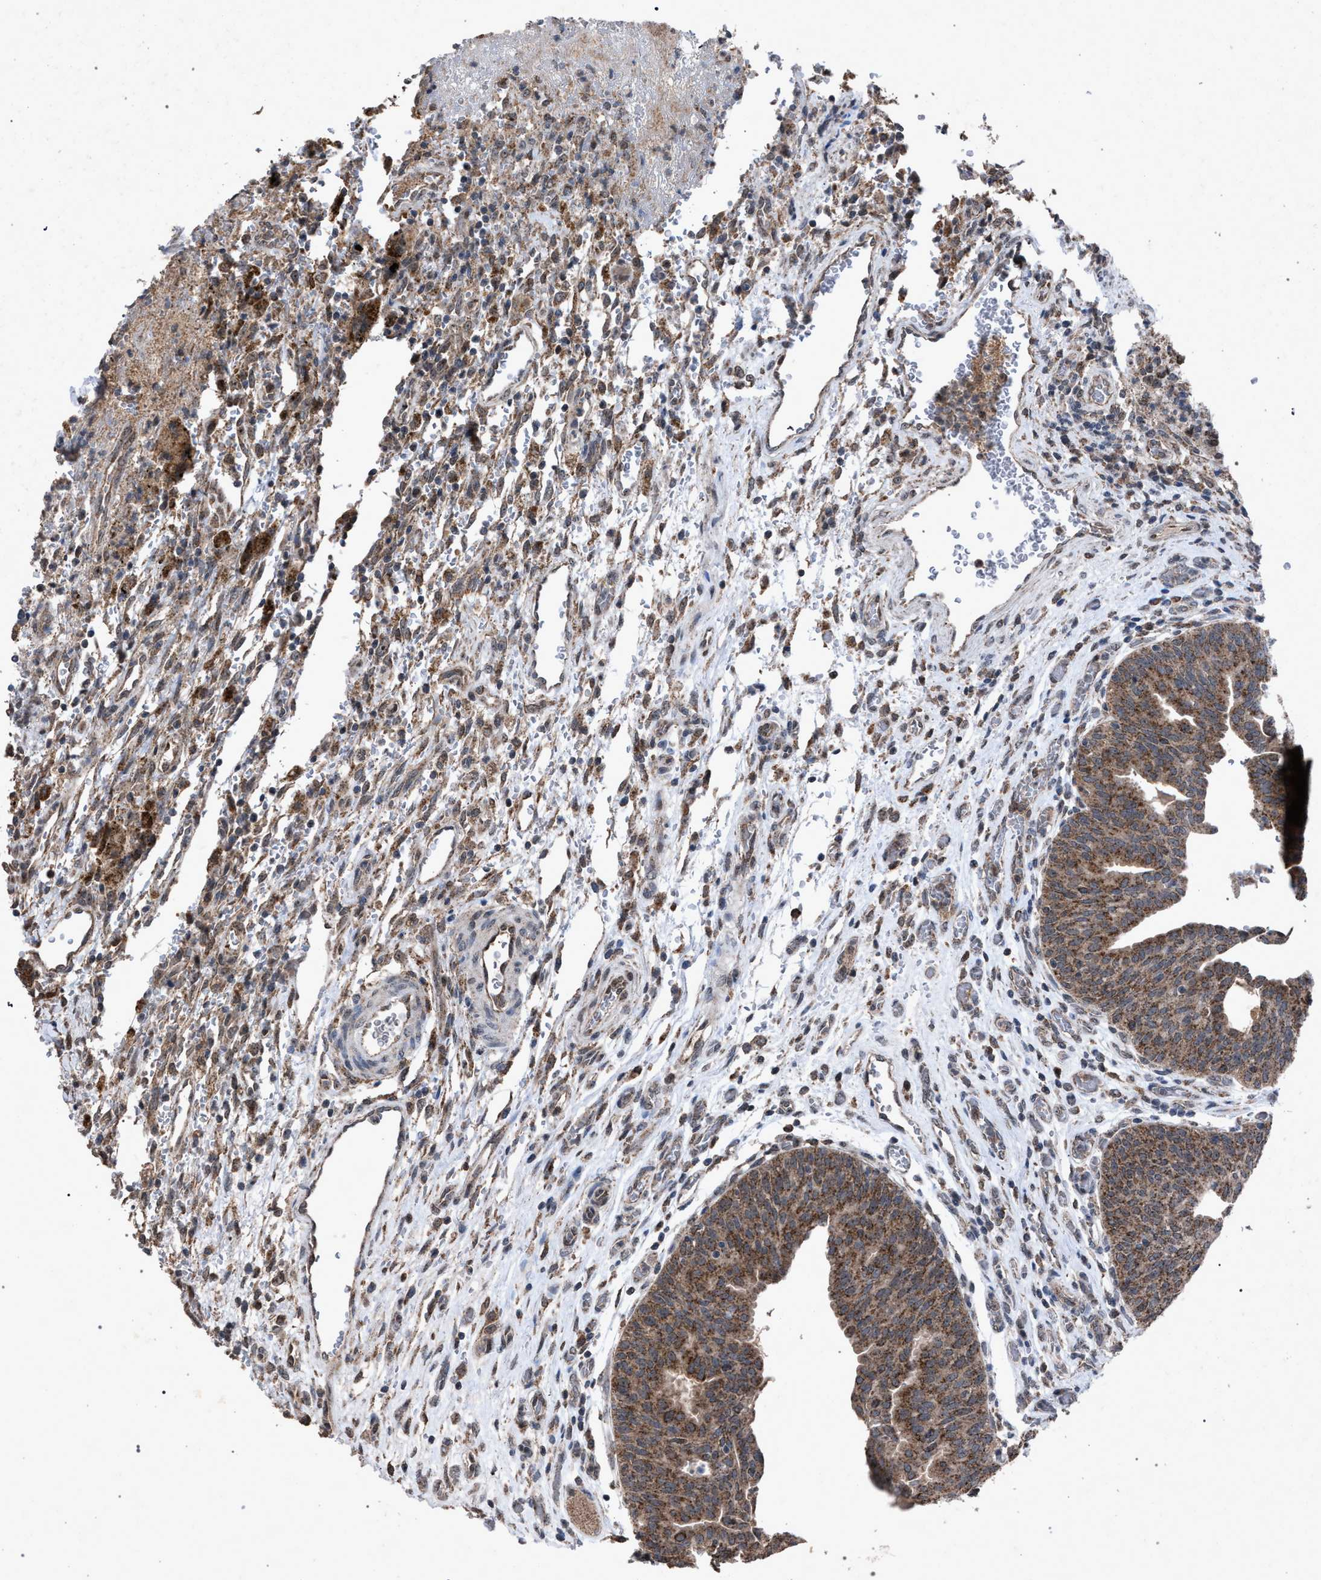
{"staining": {"intensity": "moderate", "quantity": ">75%", "location": "cytoplasmic/membranous"}, "tissue": "urothelial cancer", "cell_type": "Tumor cells", "image_type": "cancer", "snomed": [{"axis": "morphology", "description": "Urothelial carcinoma, Low grade"}, {"axis": "morphology", "description": "Urothelial carcinoma, High grade"}, {"axis": "topography", "description": "Urinary bladder"}], "caption": "Protein staining of urothelial cancer tissue demonstrates moderate cytoplasmic/membranous staining in about >75% of tumor cells.", "gene": "HSD17B4", "patient": {"sex": "male", "age": 35}}